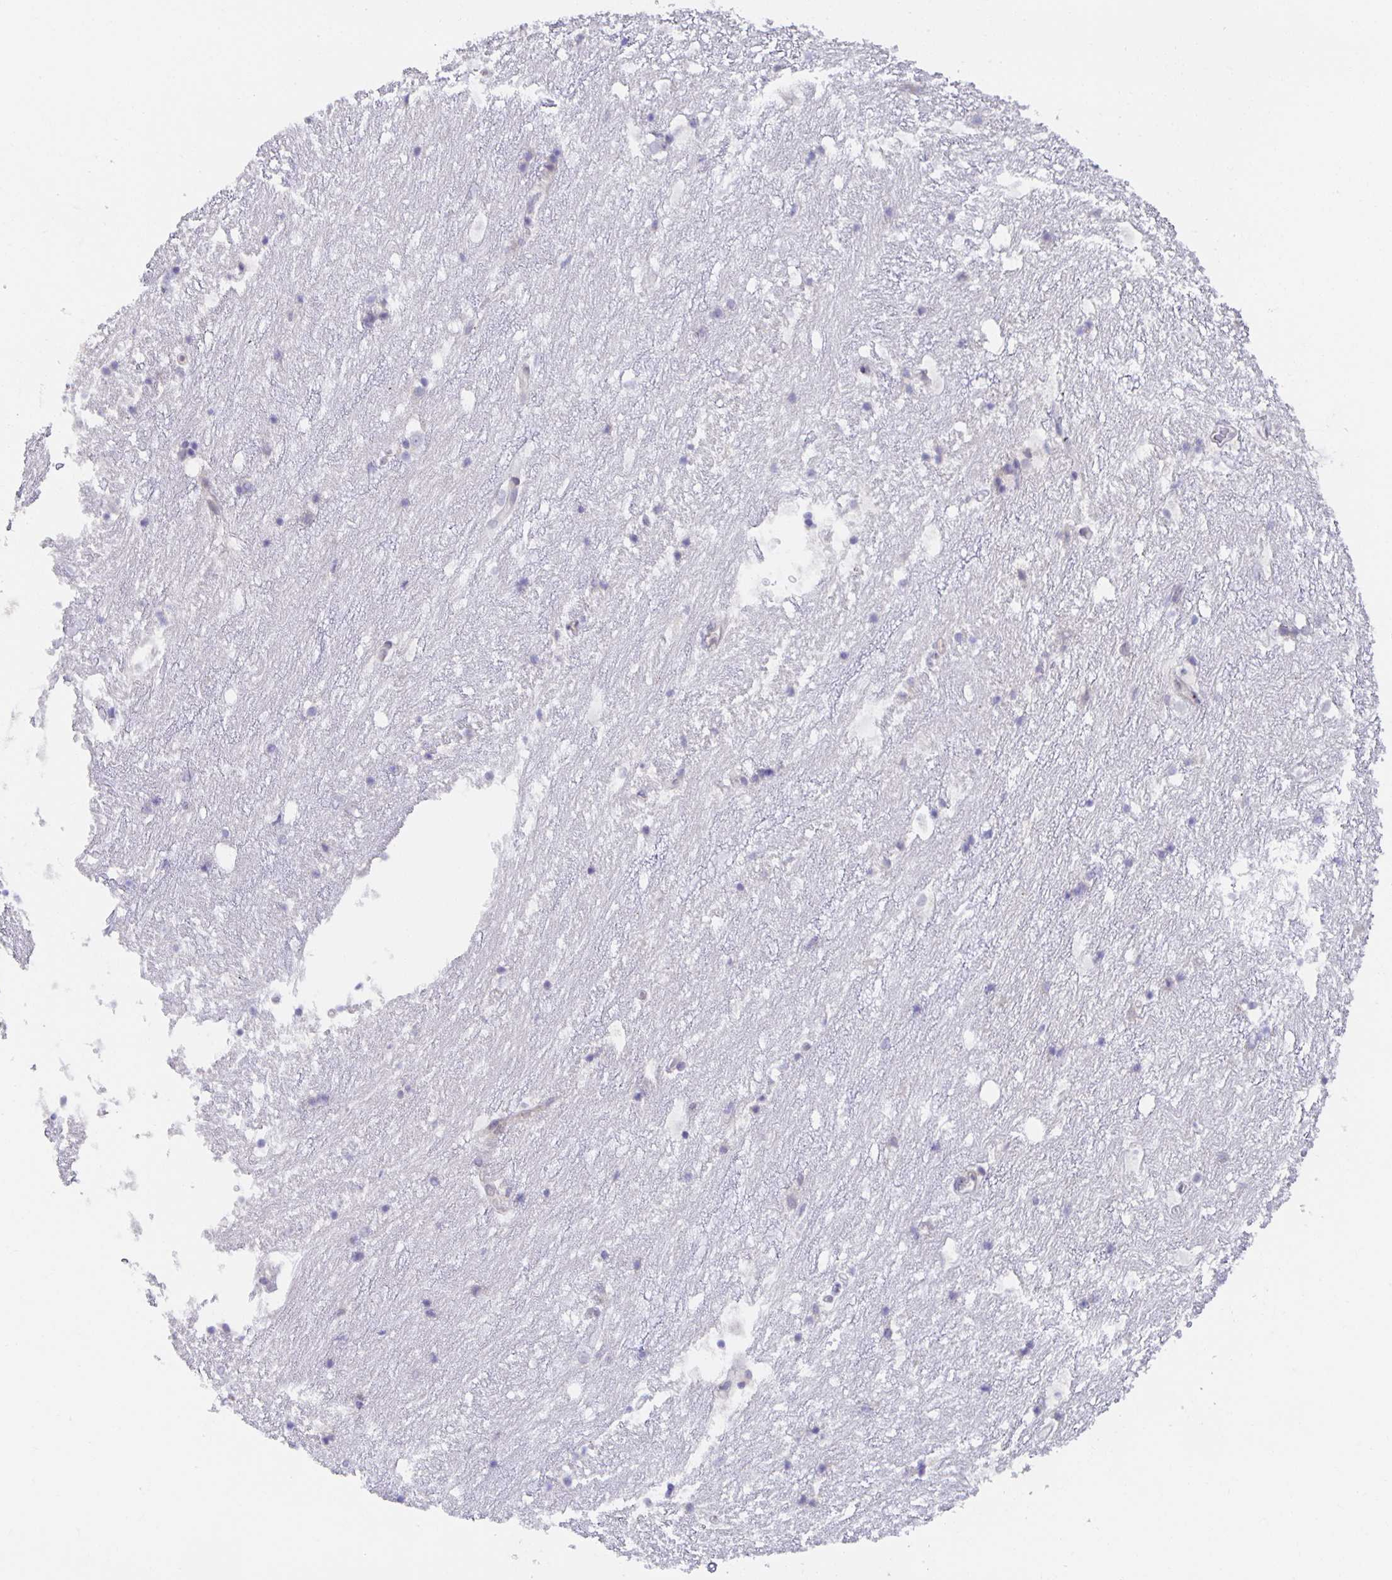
{"staining": {"intensity": "negative", "quantity": "none", "location": "none"}, "tissue": "hippocampus", "cell_type": "Glial cells", "image_type": "normal", "snomed": [{"axis": "morphology", "description": "Normal tissue, NOS"}, {"axis": "topography", "description": "Hippocampus"}], "caption": "Immunohistochemistry micrograph of benign hippocampus stained for a protein (brown), which shows no expression in glial cells. (DAB (3,3'-diaminobenzidine) immunohistochemistry, high magnification).", "gene": "BAD", "patient": {"sex": "female", "age": 52}}